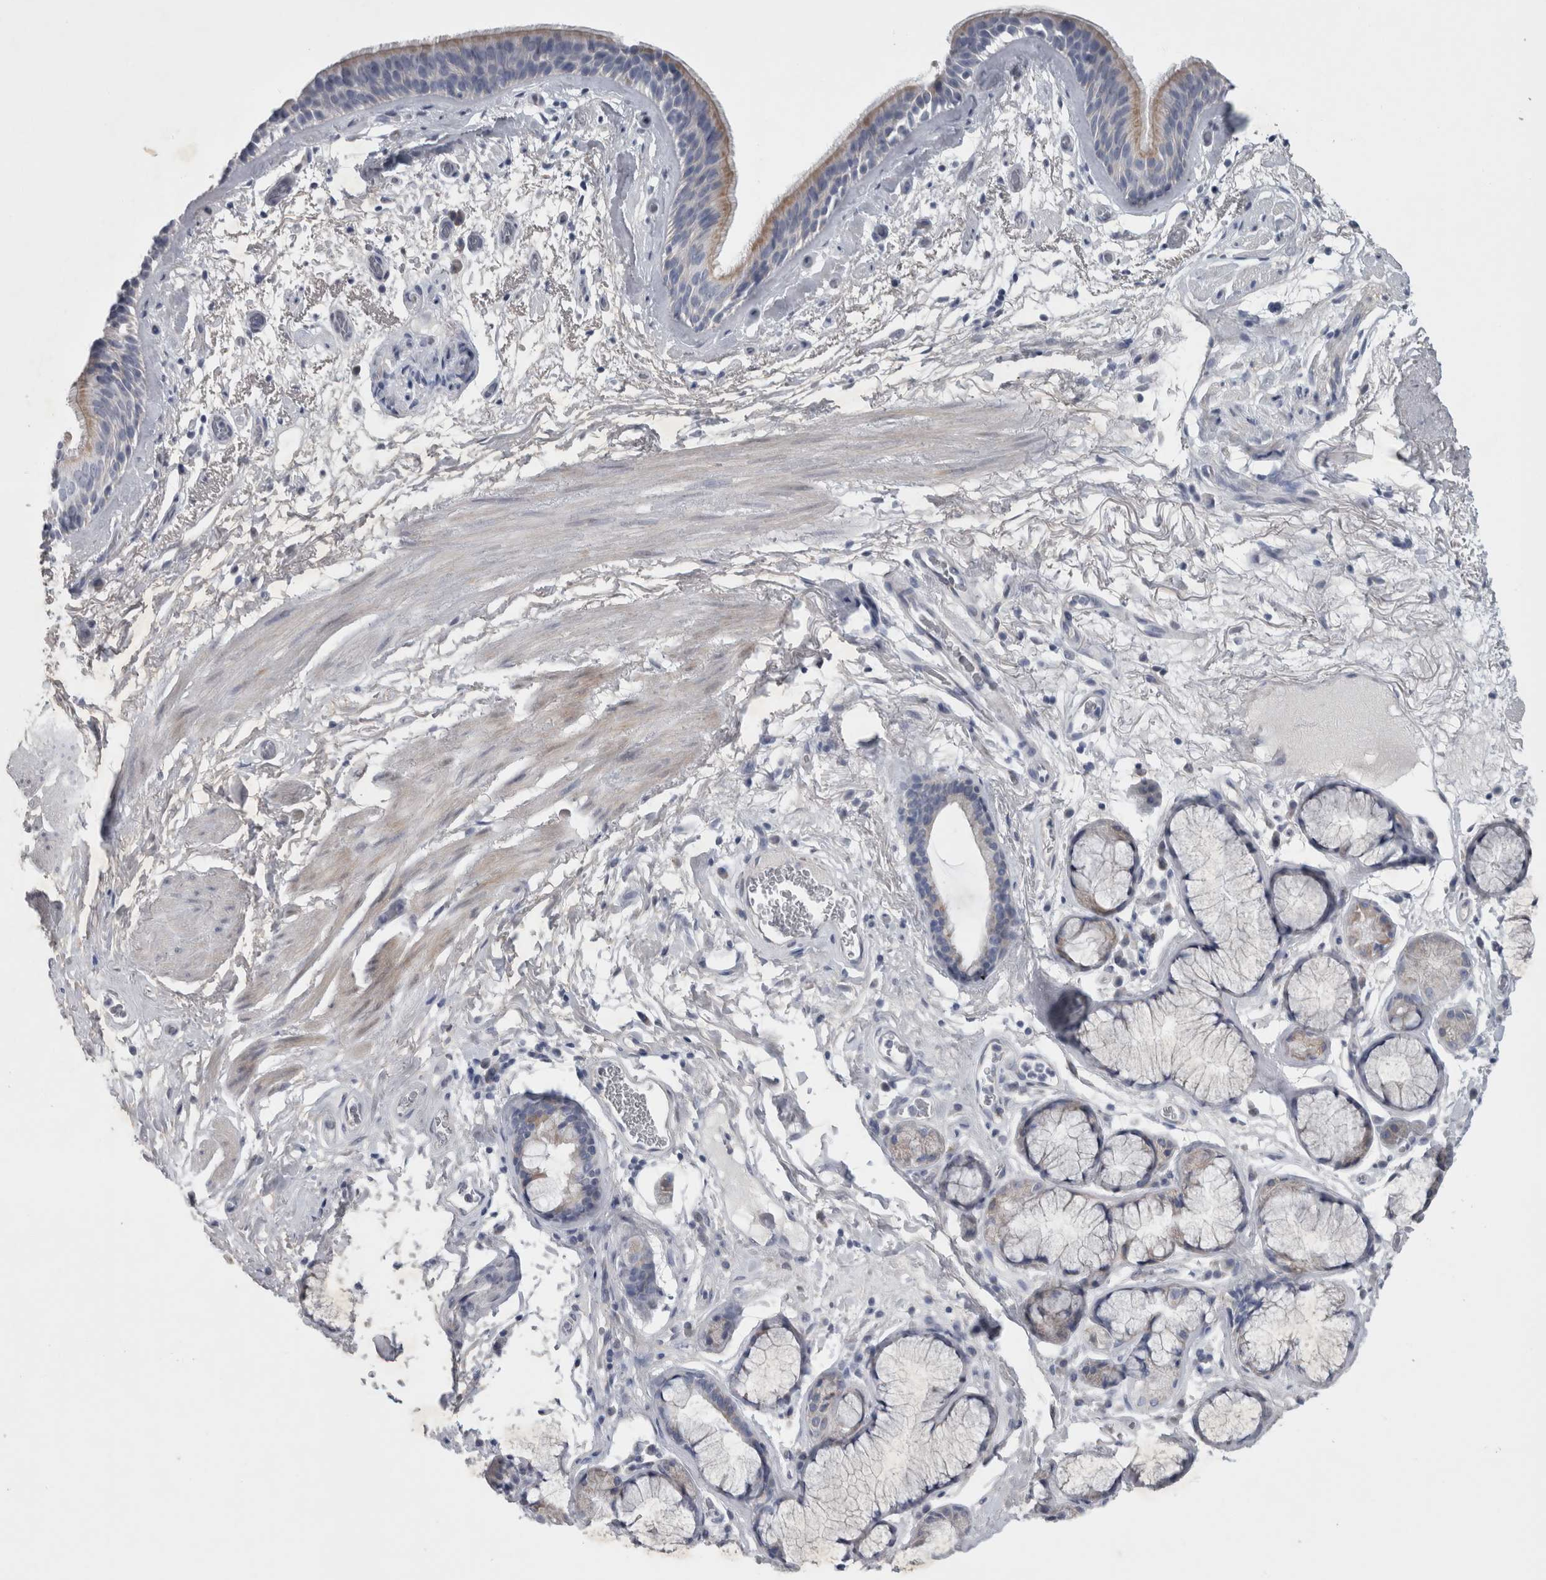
{"staining": {"intensity": "moderate", "quantity": "25%-75%", "location": "cytoplasmic/membranous"}, "tissue": "bronchus", "cell_type": "Respiratory epithelial cells", "image_type": "normal", "snomed": [{"axis": "morphology", "description": "Normal tissue, NOS"}, {"axis": "topography", "description": "Cartilage tissue"}], "caption": "High-magnification brightfield microscopy of normal bronchus stained with DAB (3,3'-diaminobenzidine) (brown) and counterstained with hematoxylin (blue). respiratory epithelial cells exhibit moderate cytoplasmic/membranous expression is present in about25%-75% of cells.", "gene": "FXYD7", "patient": {"sex": "female", "age": 63}}